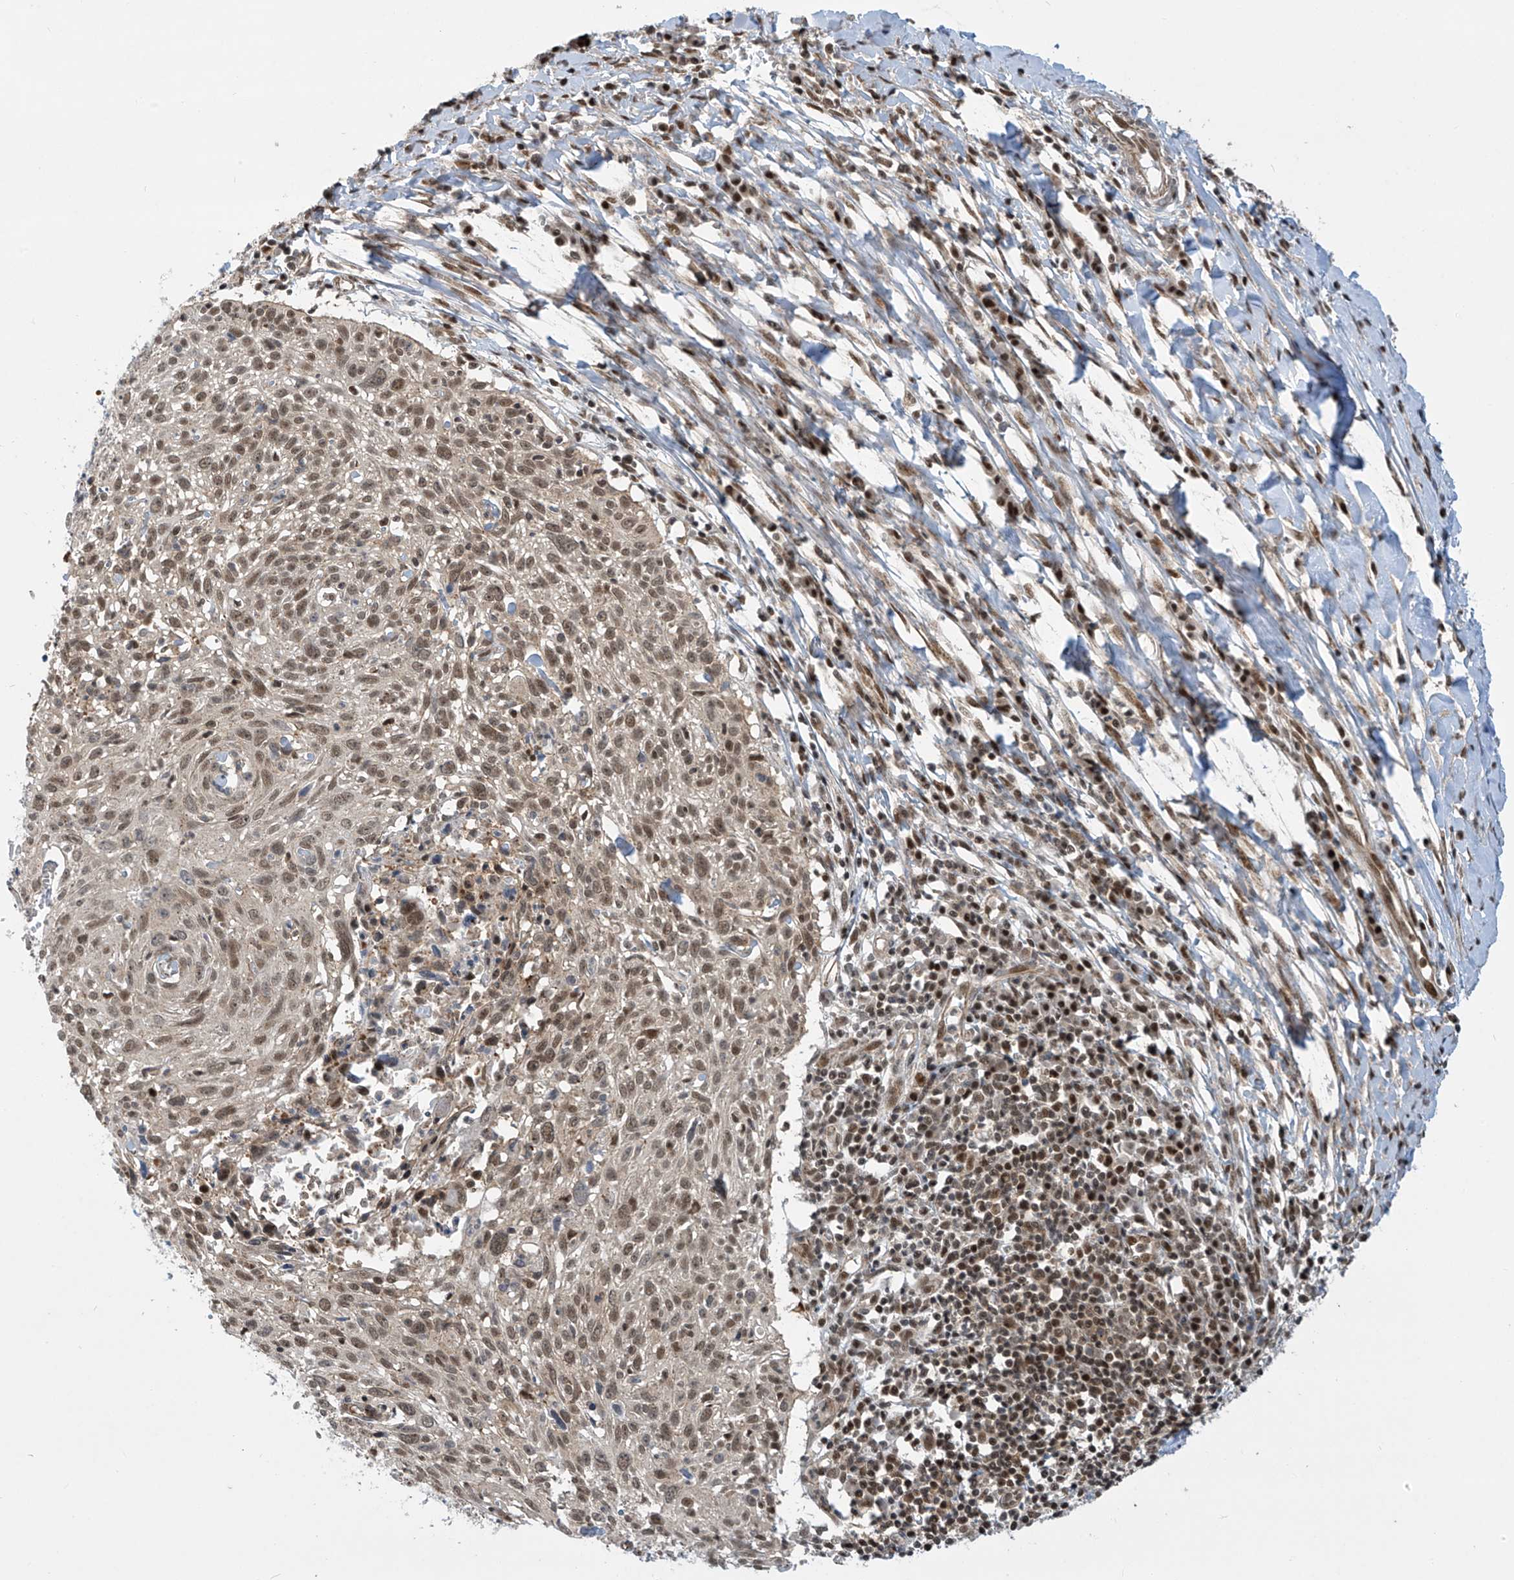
{"staining": {"intensity": "moderate", "quantity": ">75%", "location": "nuclear"}, "tissue": "cervical cancer", "cell_type": "Tumor cells", "image_type": "cancer", "snomed": [{"axis": "morphology", "description": "Squamous cell carcinoma, NOS"}, {"axis": "topography", "description": "Cervix"}], "caption": "This is an image of immunohistochemistry staining of squamous cell carcinoma (cervical), which shows moderate expression in the nuclear of tumor cells.", "gene": "LAGE3", "patient": {"sex": "female", "age": 51}}